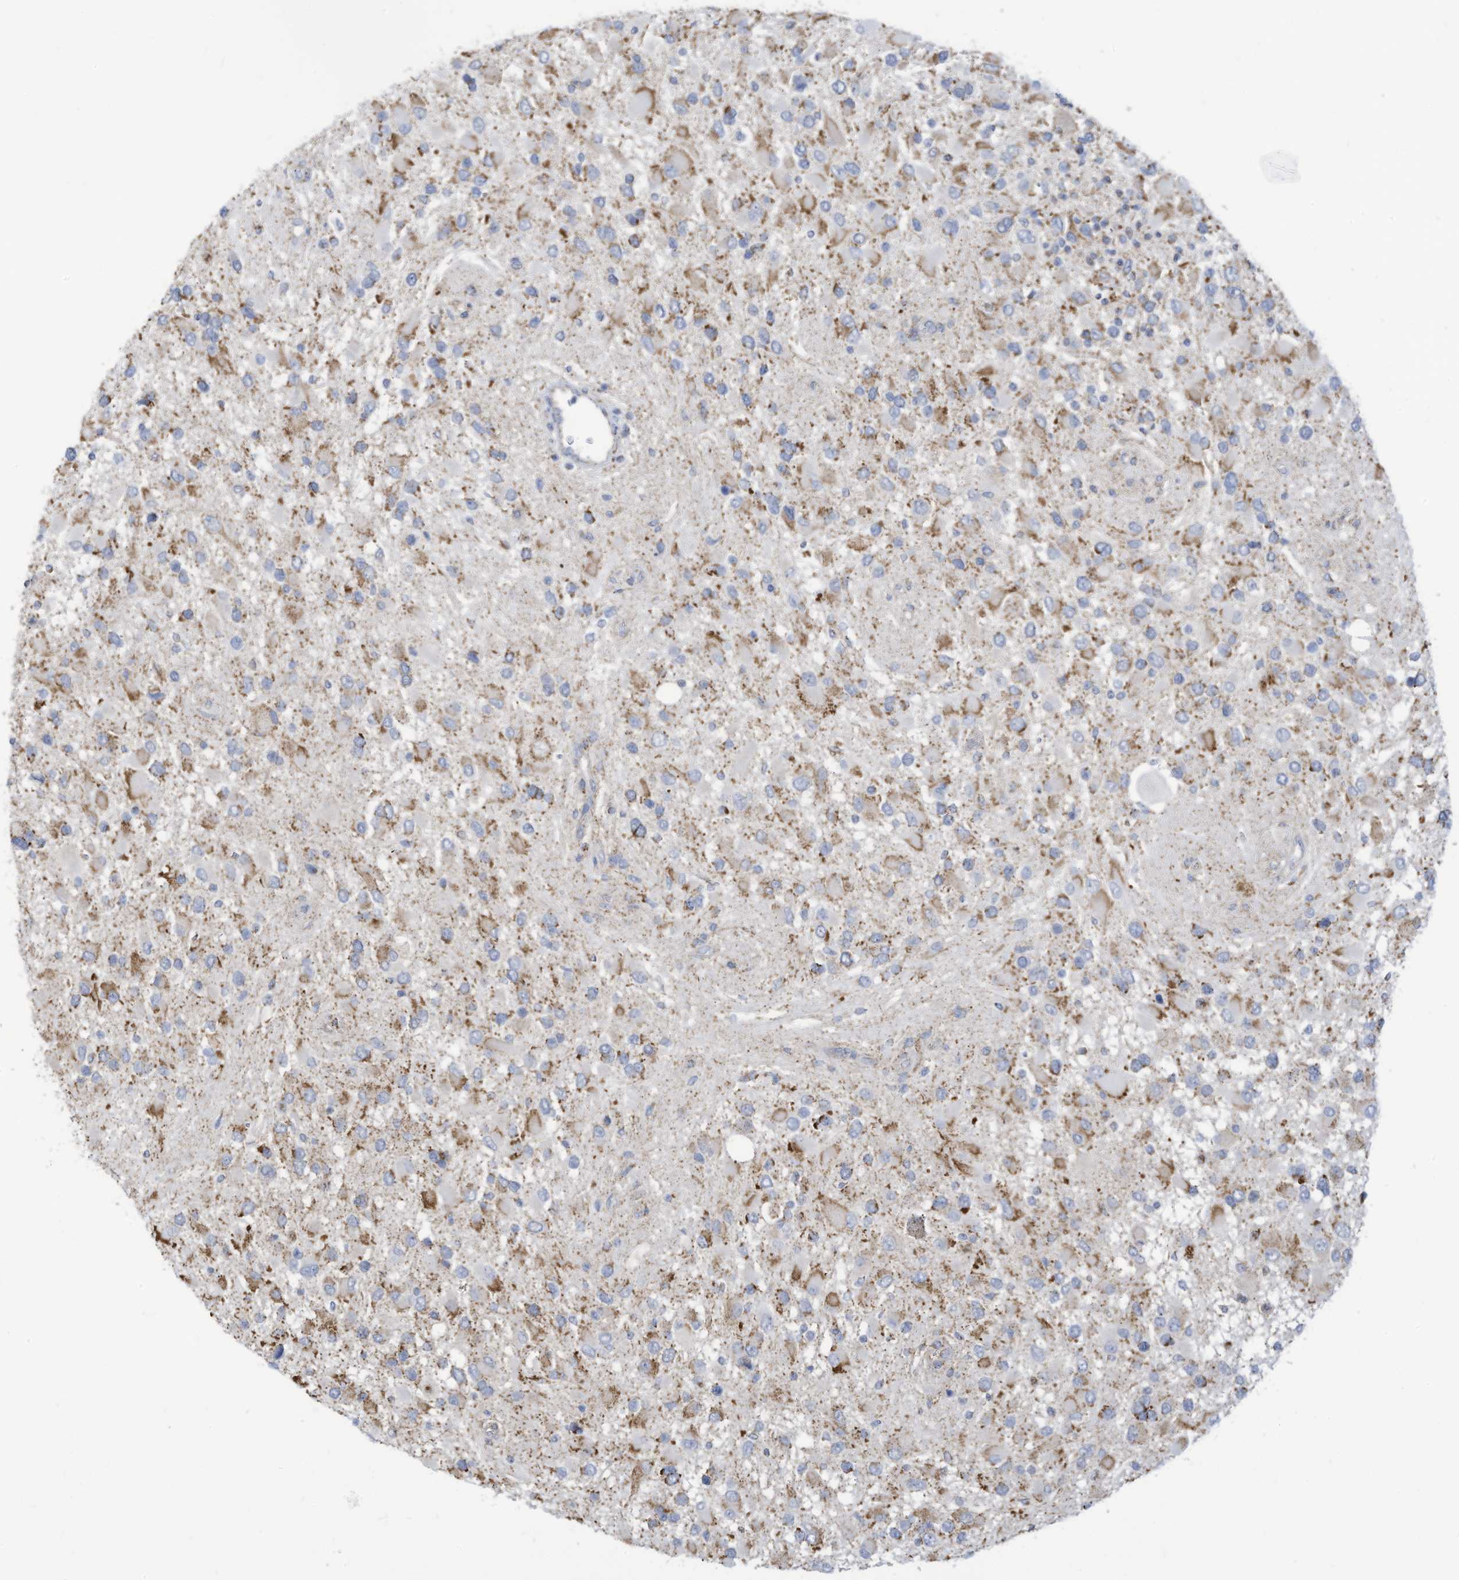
{"staining": {"intensity": "moderate", "quantity": "<25%", "location": "cytoplasmic/membranous"}, "tissue": "glioma", "cell_type": "Tumor cells", "image_type": "cancer", "snomed": [{"axis": "morphology", "description": "Glioma, malignant, High grade"}, {"axis": "topography", "description": "Brain"}], "caption": "Tumor cells reveal low levels of moderate cytoplasmic/membranous expression in about <25% of cells in human glioma.", "gene": "NLN", "patient": {"sex": "male", "age": 53}}